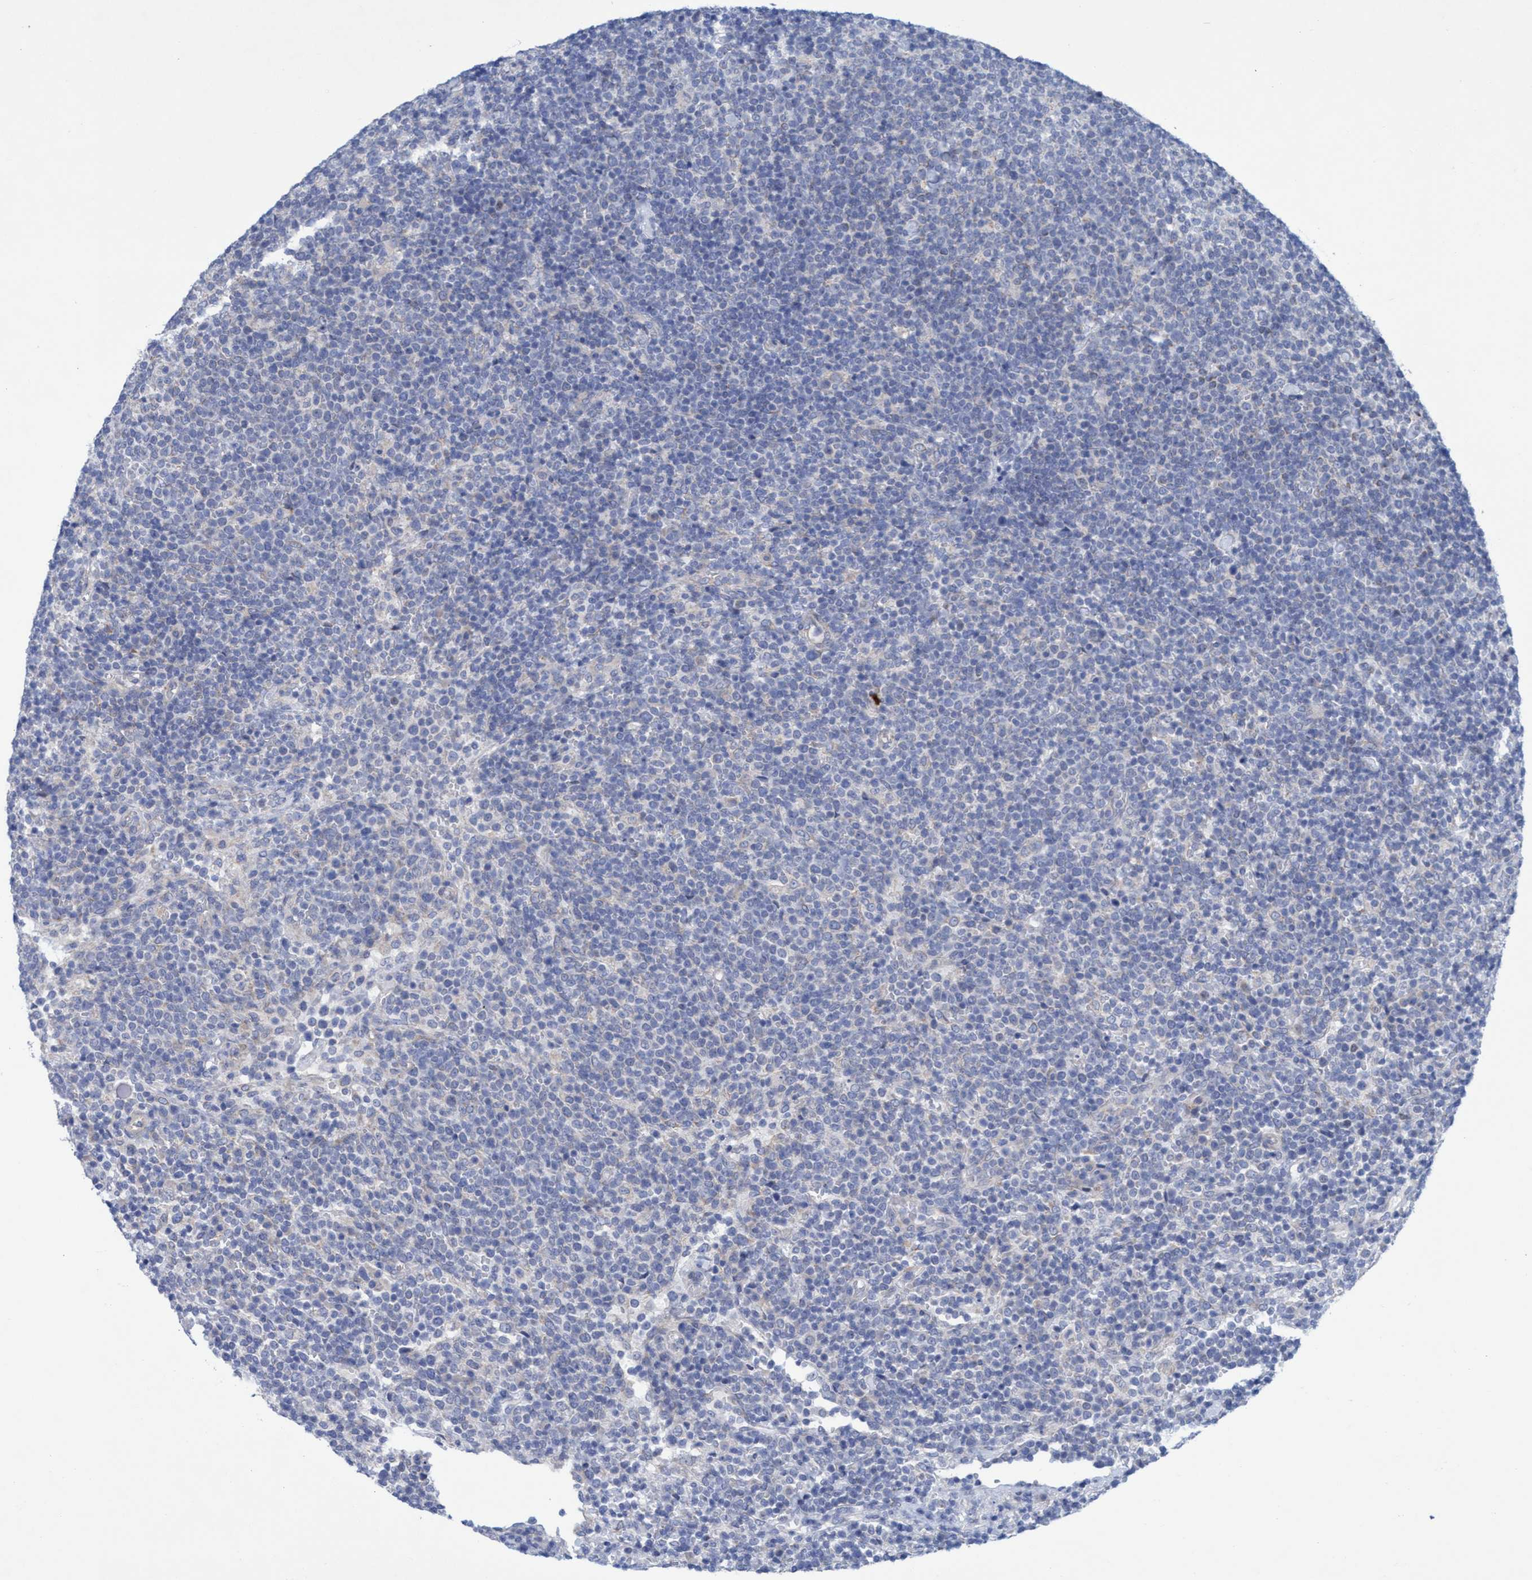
{"staining": {"intensity": "negative", "quantity": "none", "location": "none"}, "tissue": "lymphoma", "cell_type": "Tumor cells", "image_type": "cancer", "snomed": [{"axis": "morphology", "description": "Malignant lymphoma, non-Hodgkin's type, High grade"}, {"axis": "topography", "description": "Lymph node"}], "caption": "Image shows no protein staining in tumor cells of malignant lymphoma, non-Hodgkin's type (high-grade) tissue.", "gene": "RSAD1", "patient": {"sex": "male", "age": 61}}